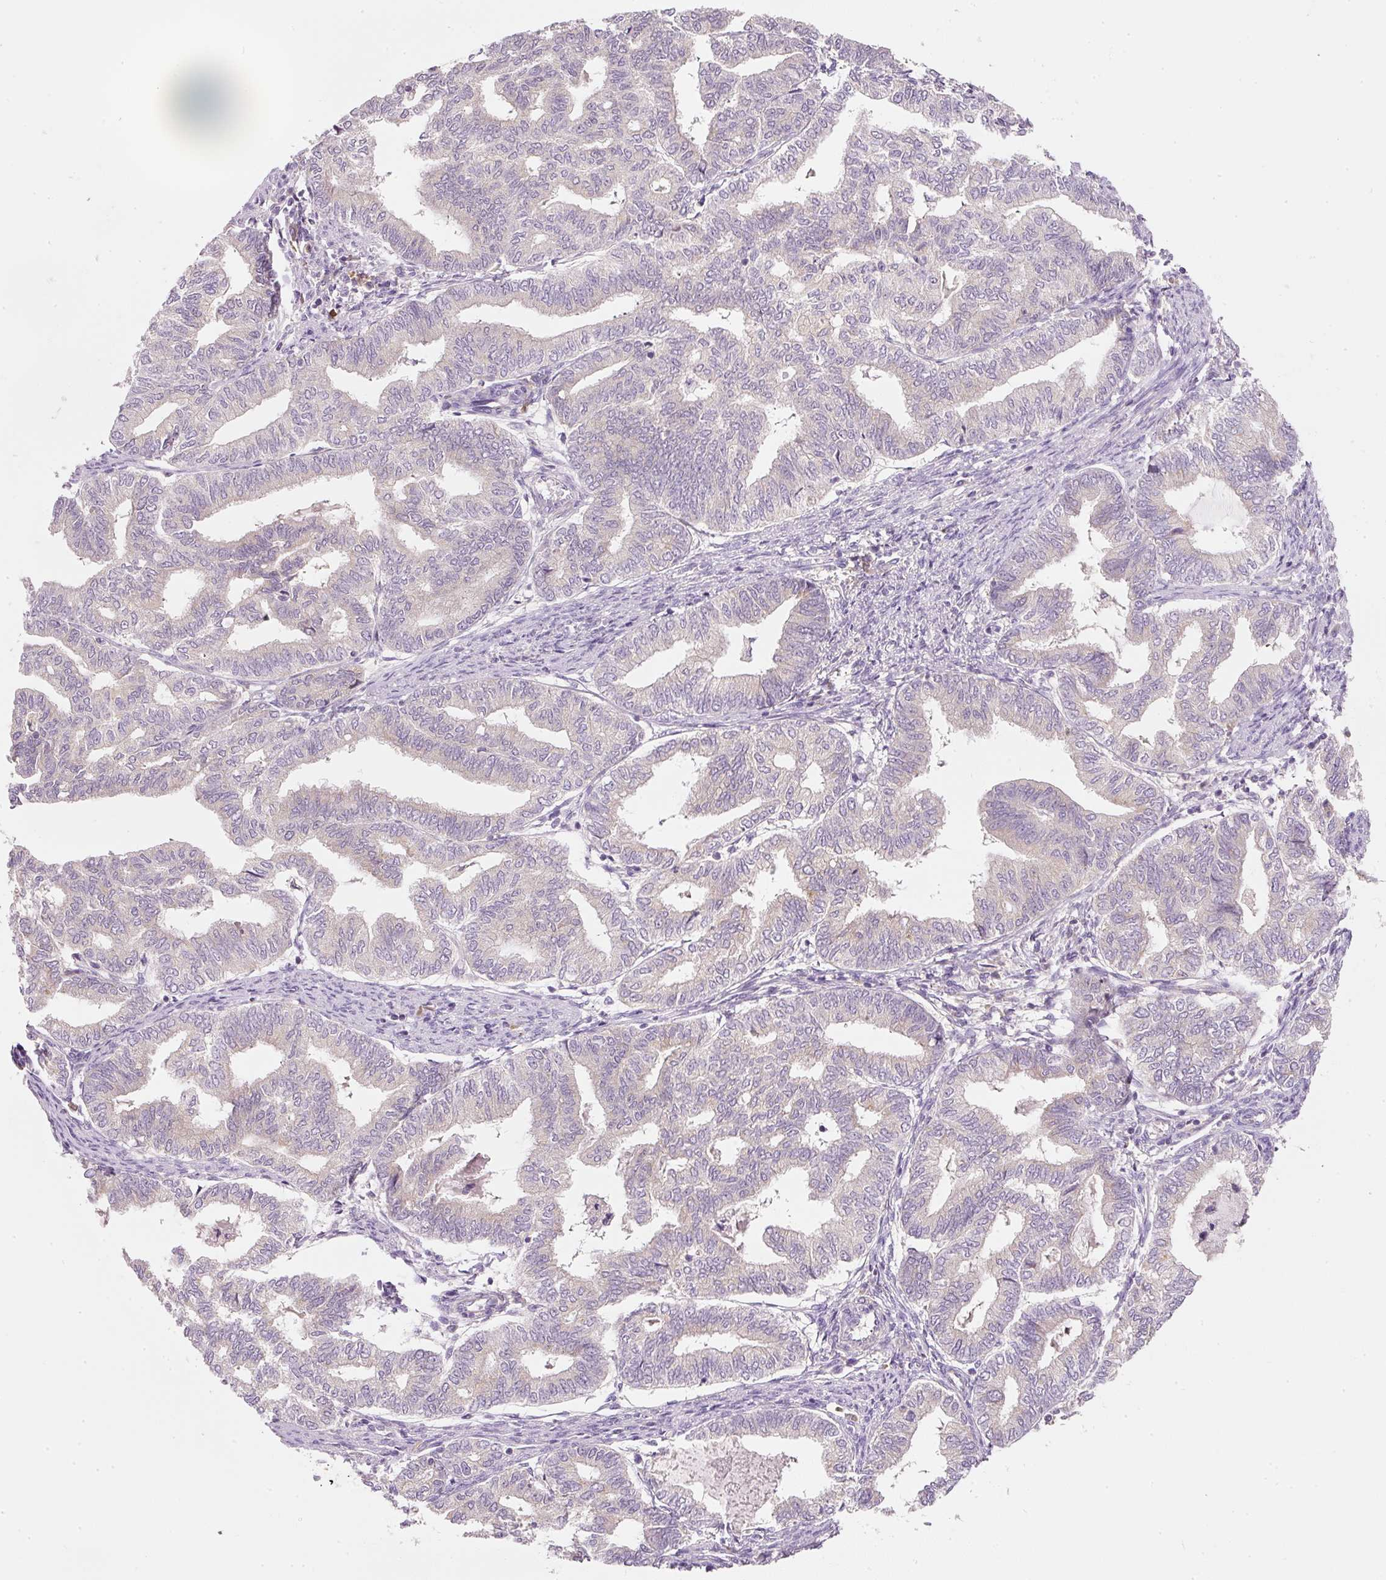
{"staining": {"intensity": "negative", "quantity": "none", "location": "none"}, "tissue": "endometrial cancer", "cell_type": "Tumor cells", "image_type": "cancer", "snomed": [{"axis": "morphology", "description": "Adenocarcinoma, NOS"}, {"axis": "topography", "description": "Endometrium"}], "caption": "This histopathology image is of adenocarcinoma (endometrial) stained with immunohistochemistry to label a protein in brown with the nuclei are counter-stained blue. There is no positivity in tumor cells. (Stains: DAB IHC with hematoxylin counter stain, Microscopy: brightfield microscopy at high magnification).", "gene": "RNF167", "patient": {"sex": "female", "age": 79}}